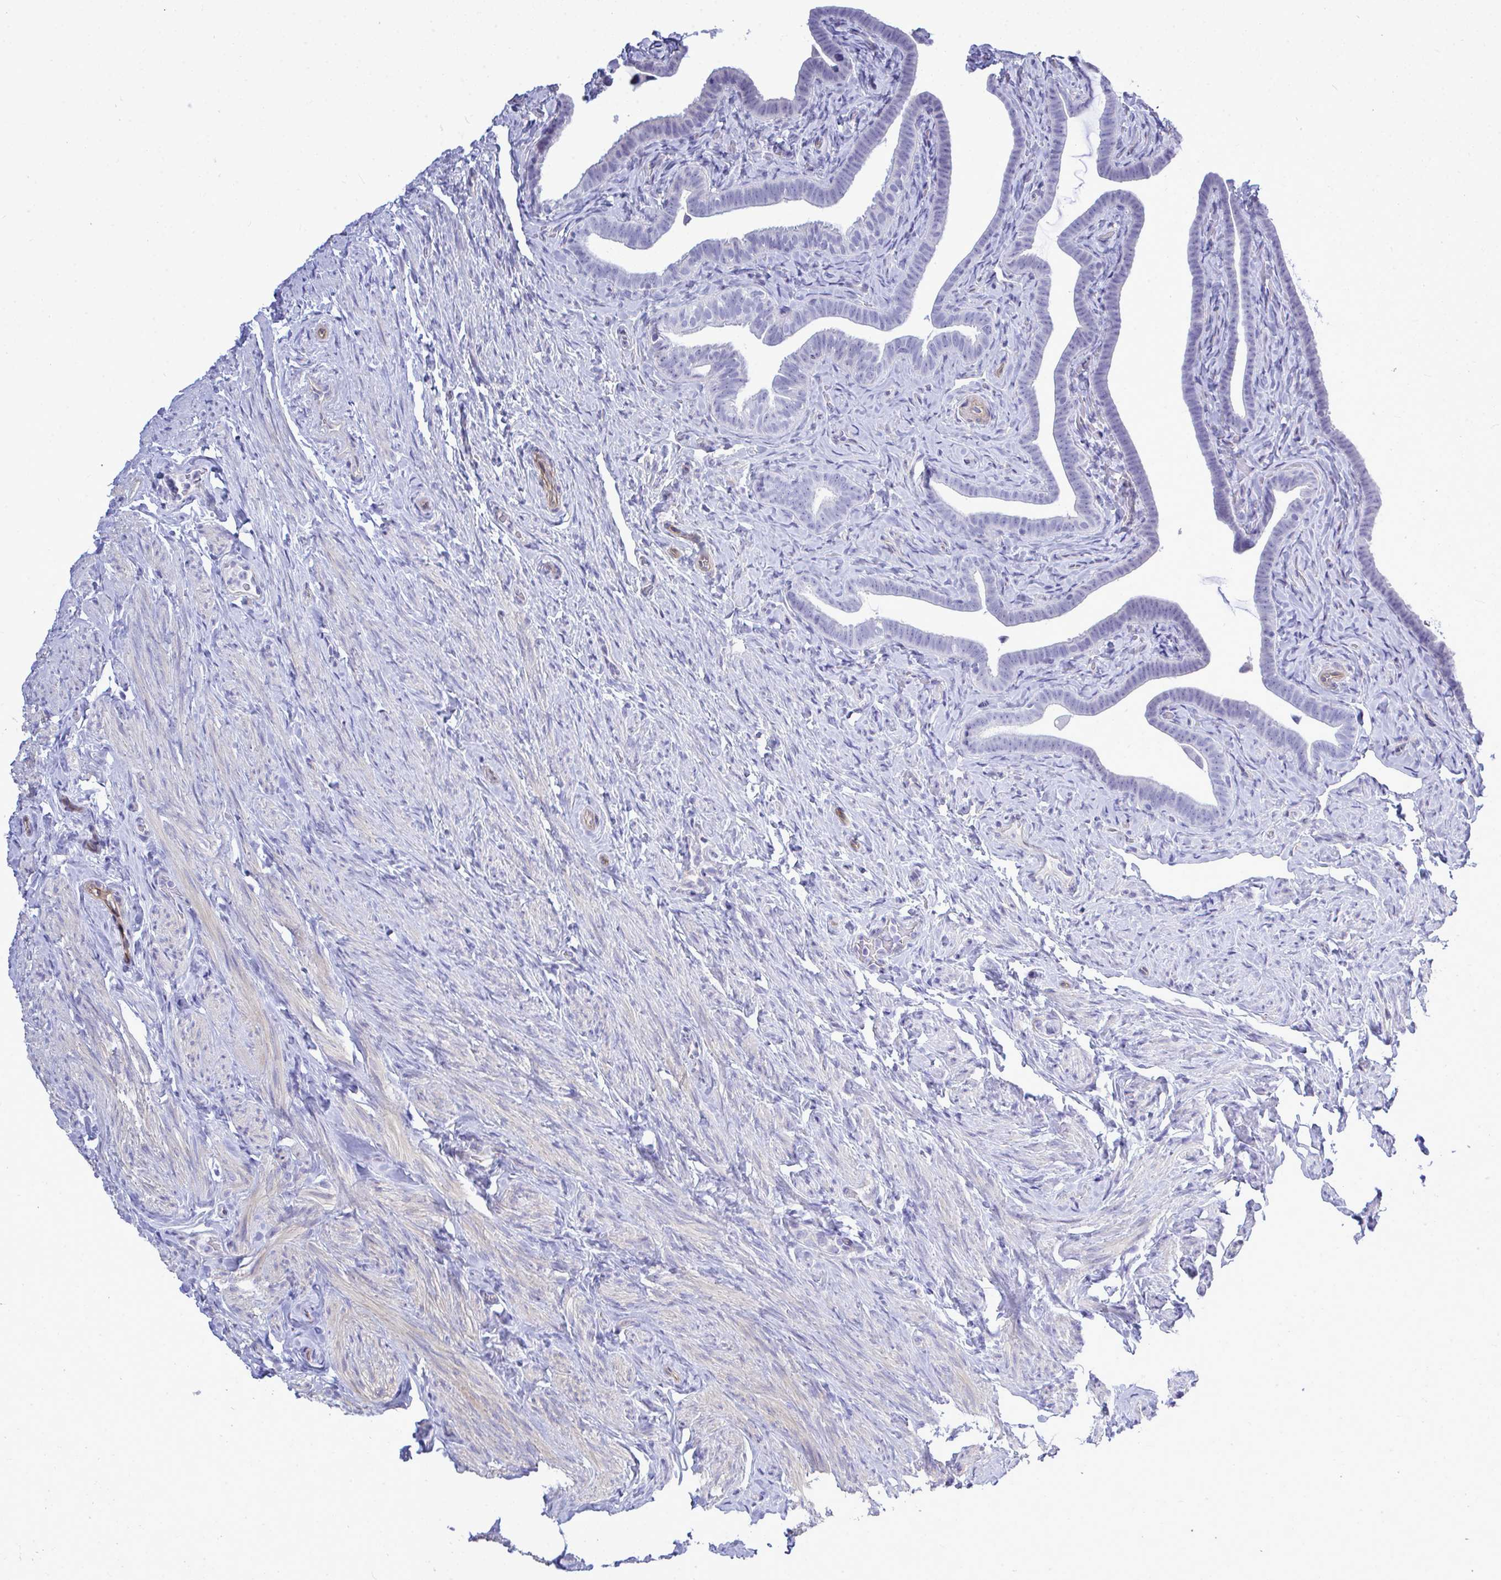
{"staining": {"intensity": "negative", "quantity": "none", "location": "none"}, "tissue": "fallopian tube", "cell_type": "Glandular cells", "image_type": "normal", "snomed": [{"axis": "morphology", "description": "Normal tissue, NOS"}, {"axis": "topography", "description": "Fallopian tube"}], "caption": "This micrograph is of benign fallopian tube stained with IHC to label a protein in brown with the nuclei are counter-stained blue. There is no positivity in glandular cells. (Stains: DAB immunohistochemistry (IHC) with hematoxylin counter stain, Microscopy: brightfield microscopy at high magnification).", "gene": "SLC25A51", "patient": {"sex": "female", "age": 69}}